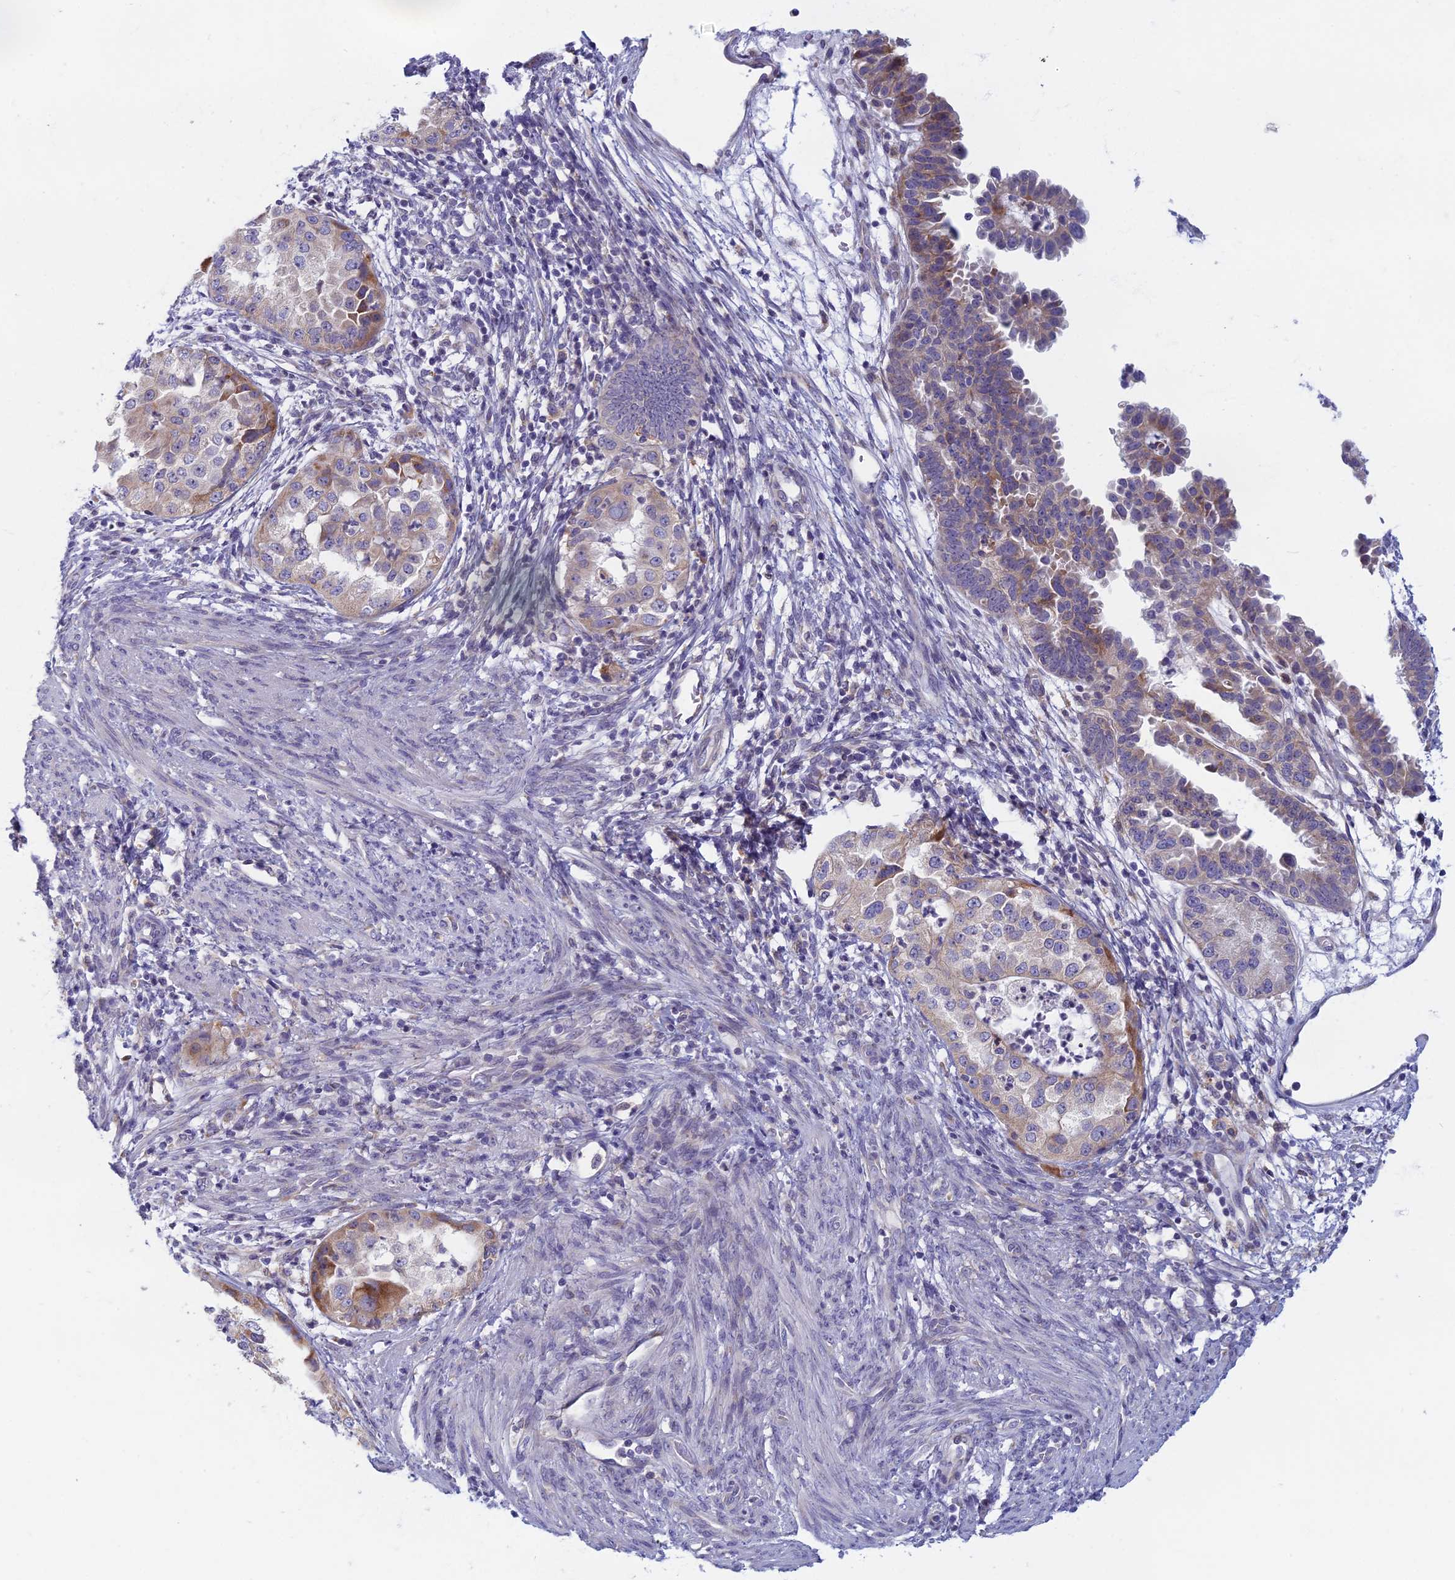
{"staining": {"intensity": "weak", "quantity": "<25%", "location": "cytoplasmic/membranous"}, "tissue": "endometrial cancer", "cell_type": "Tumor cells", "image_type": "cancer", "snomed": [{"axis": "morphology", "description": "Adenocarcinoma, NOS"}, {"axis": "topography", "description": "Endometrium"}], "caption": "This micrograph is of endometrial adenocarcinoma stained with immunohistochemistry (IHC) to label a protein in brown with the nuclei are counter-stained blue. There is no expression in tumor cells.", "gene": "DDX51", "patient": {"sex": "female", "age": 85}}